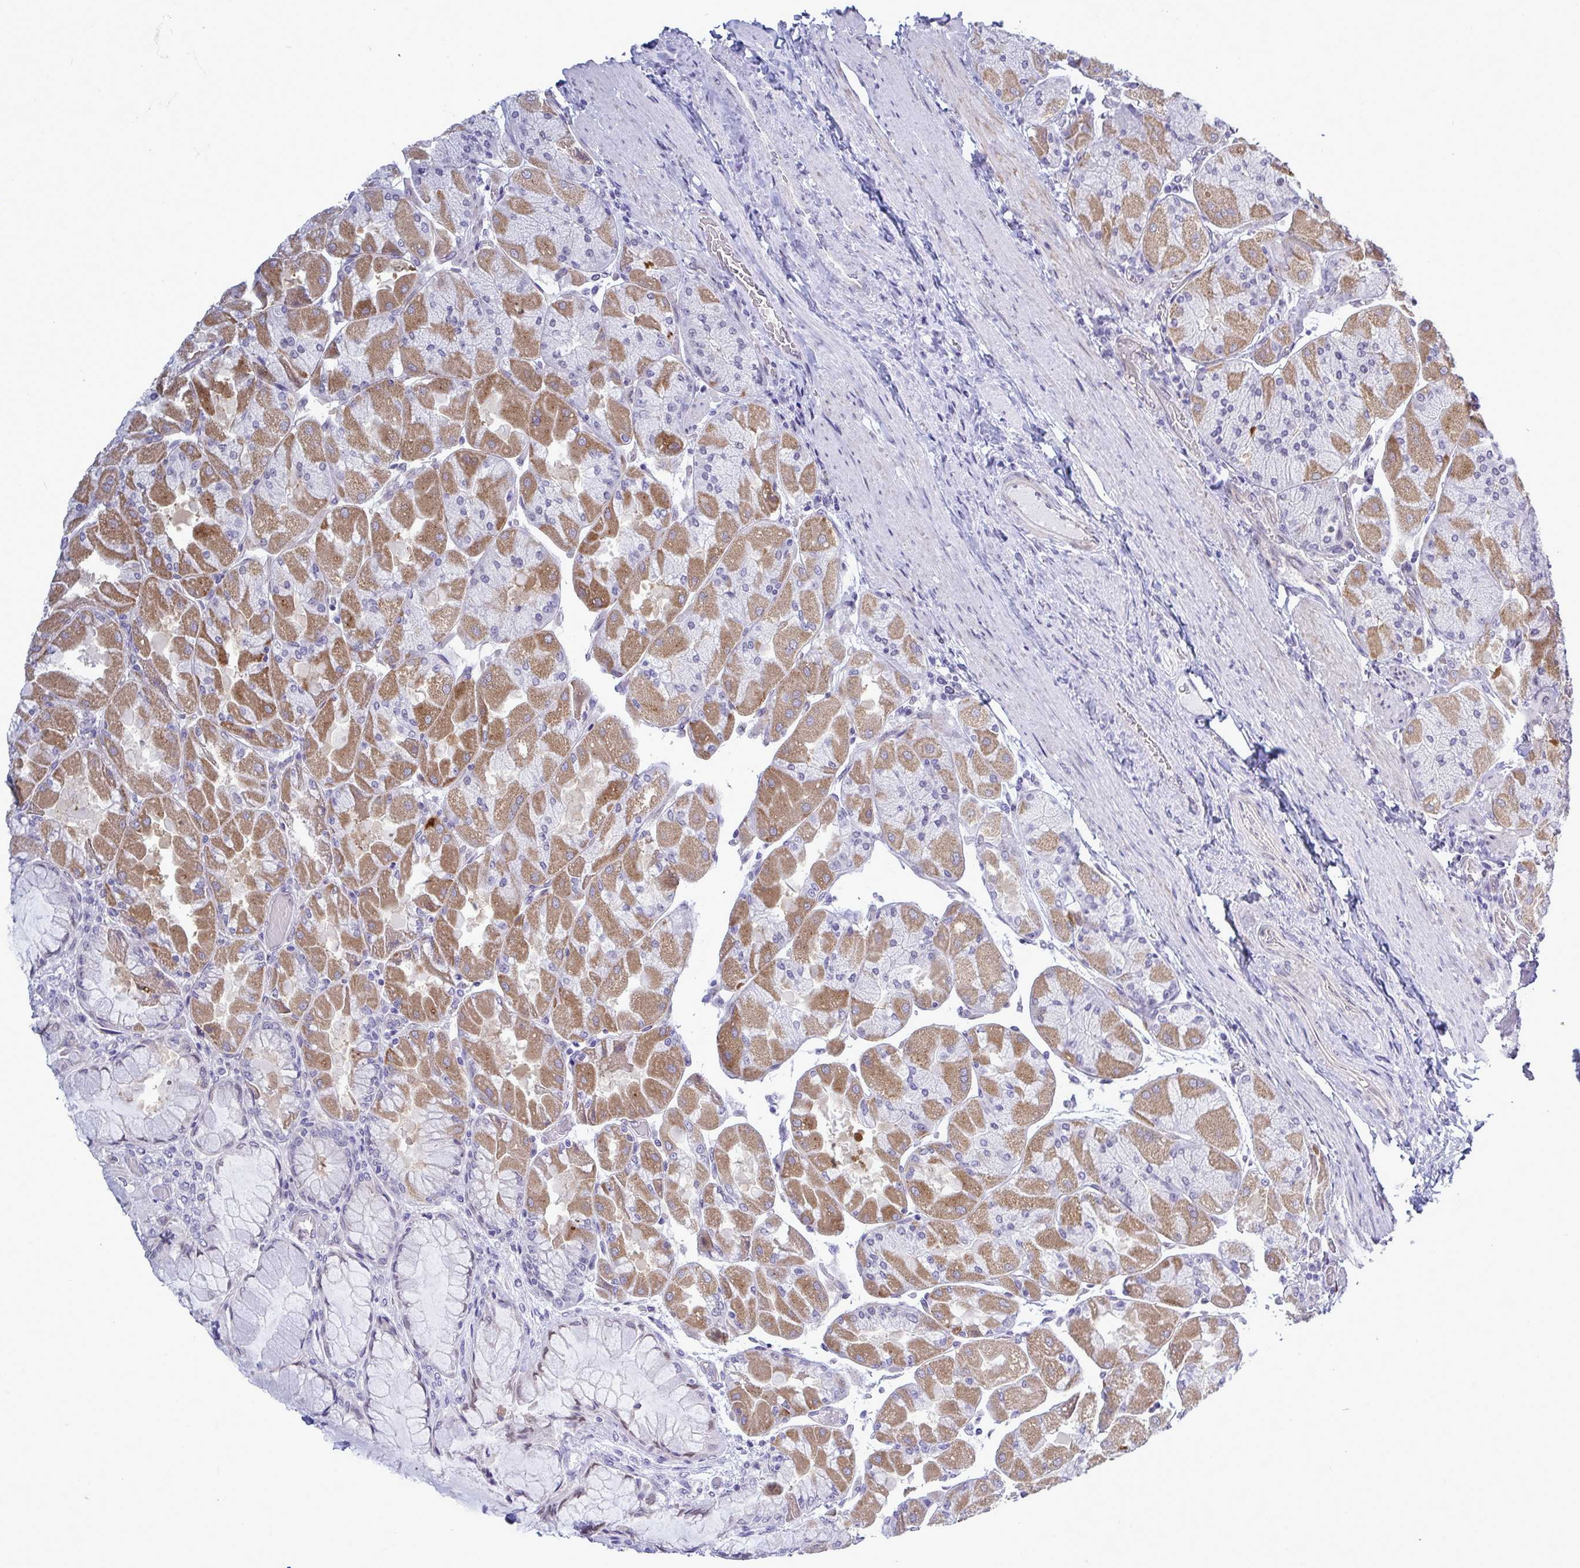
{"staining": {"intensity": "moderate", "quantity": "25%-75%", "location": "cytoplasmic/membranous"}, "tissue": "stomach", "cell_type": "Glandular cells", "image_type": "normal", "snomed": [{"axis": "morphology", "description": "Normal tissue, NOS"}, {"axis": "topography", "description": "Stomach"}], "caption": "Stomach stained with DAB (3,3'-diaminobenzidine) immunohistochemistry exhibits medium levels of moderate cytoplasmic/membranous staining in approximately 25%-75% of glandular cells.", "gene": "MFSD4A", "patient": {"sex": "female", "age": 61}}